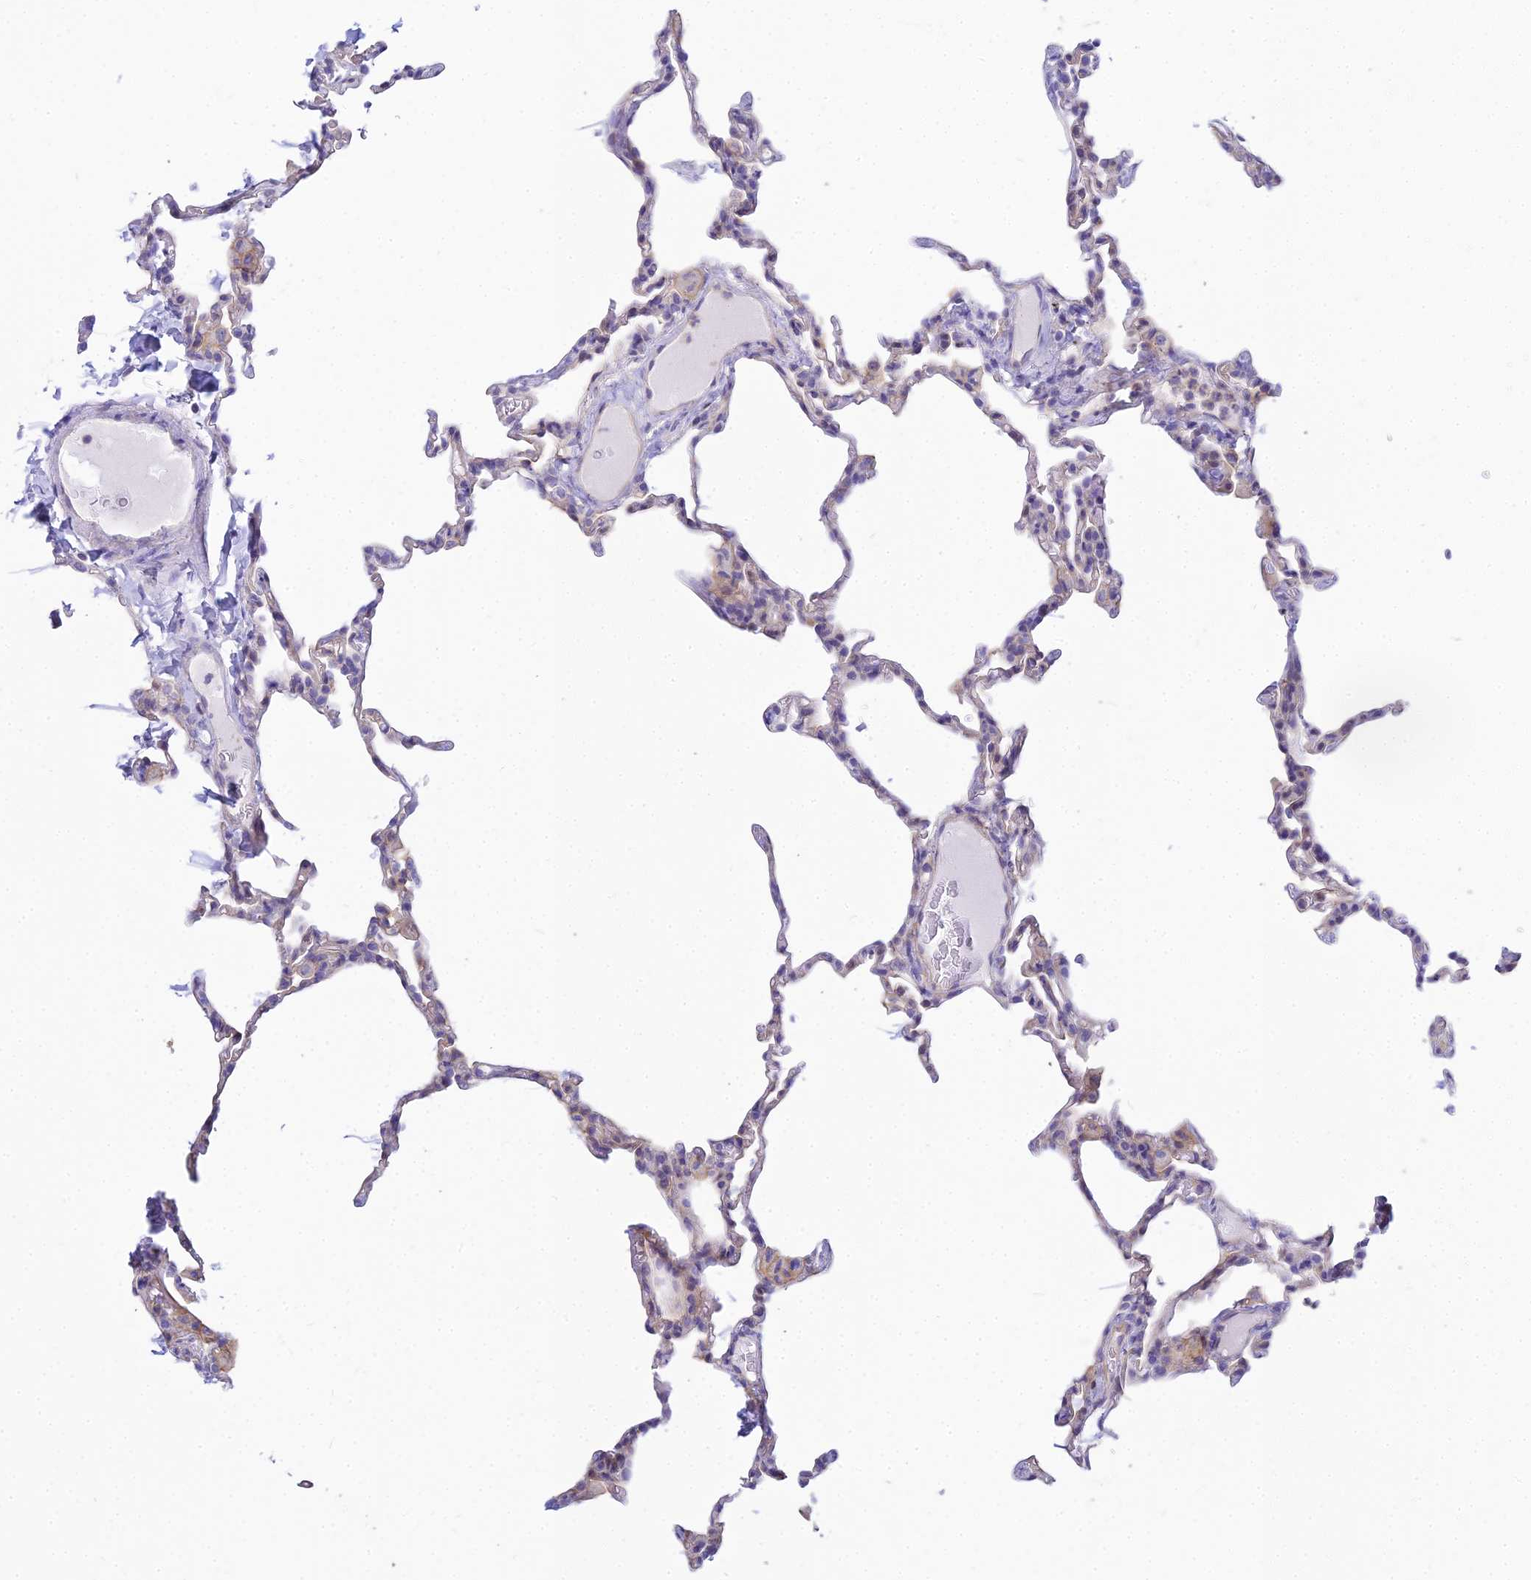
{"staining": {"intensity": "negative", "quantity": "none", "location": "none"}, "tissue": "lung", "cell_type": "Alveolar cells", "image_type": "normal", "snomed": [{"axis": "morphology", "description": "Normal tissue, NOS"}, {"axis": "topography", "description": "Lung"}], "caption": "Protein analysis of benign lung demonstrates no significant expression in alveolar cells.", "gene": "SMIM24", "patient": {"sex": "male", "age": 20}}